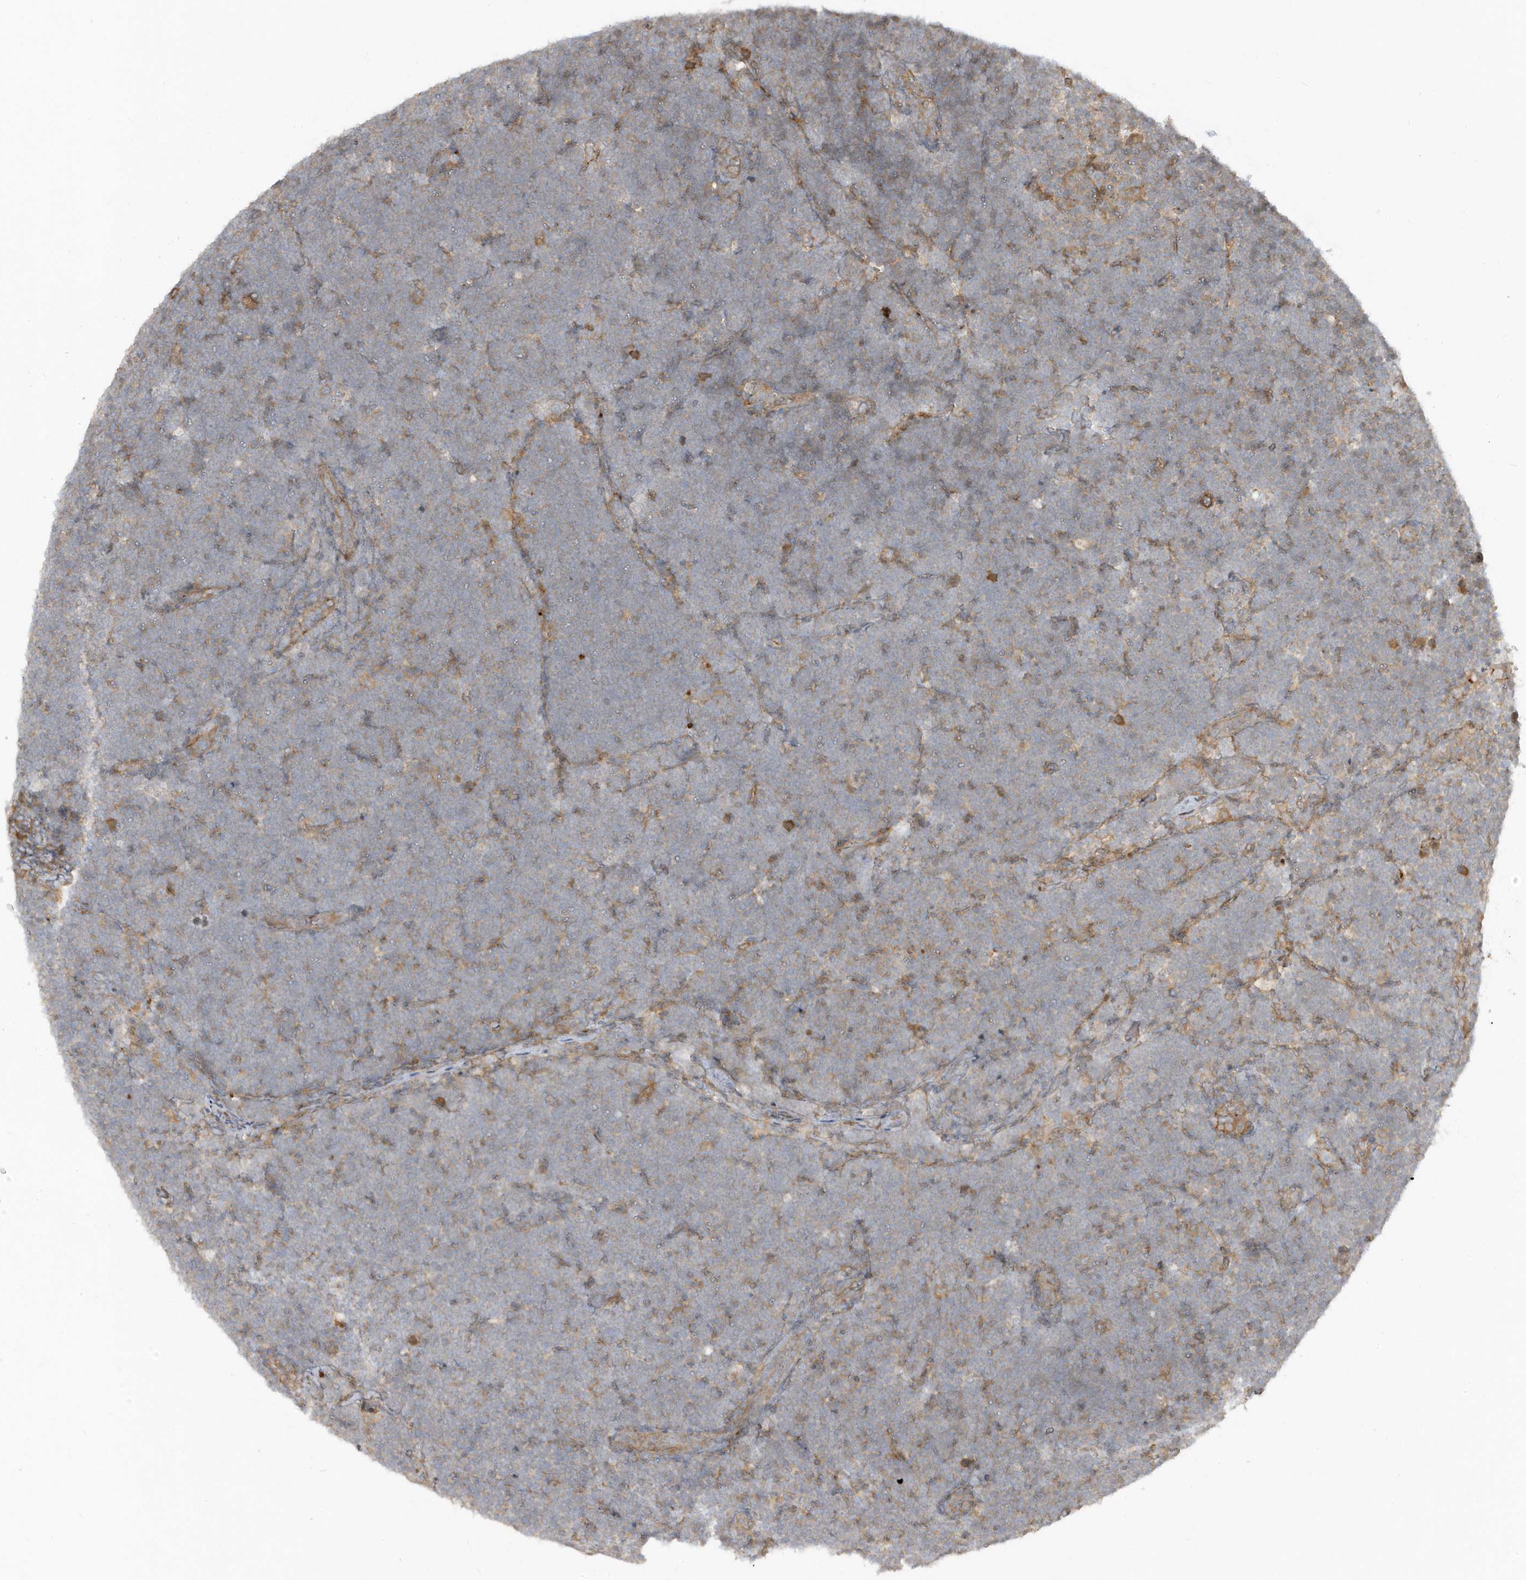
{"staining": {"intensity": "negative", "quantity": "none", "location": "none"}, "tissue": "lymphoma", "cell_type": "Tumor cells", "image_type": "cancer", "snomed": [{"axis": "morphology", "description": "Malignant lymphoma, non-Hodgkin's type, High grade"}, {"axis": "topography", "description": "Lymph node"}], "caption": "Malignant lymphoma, non-Hodgkin's type (high-grade) was stained to show a protein in brown. There is no significant positivity in tumor cells. (Brightfield microscopy of DAB immunohistochemistry (IHC) at high magnification).", "gene": "ZBTB8A", "patient": {"sex": "male", "age": 13}}